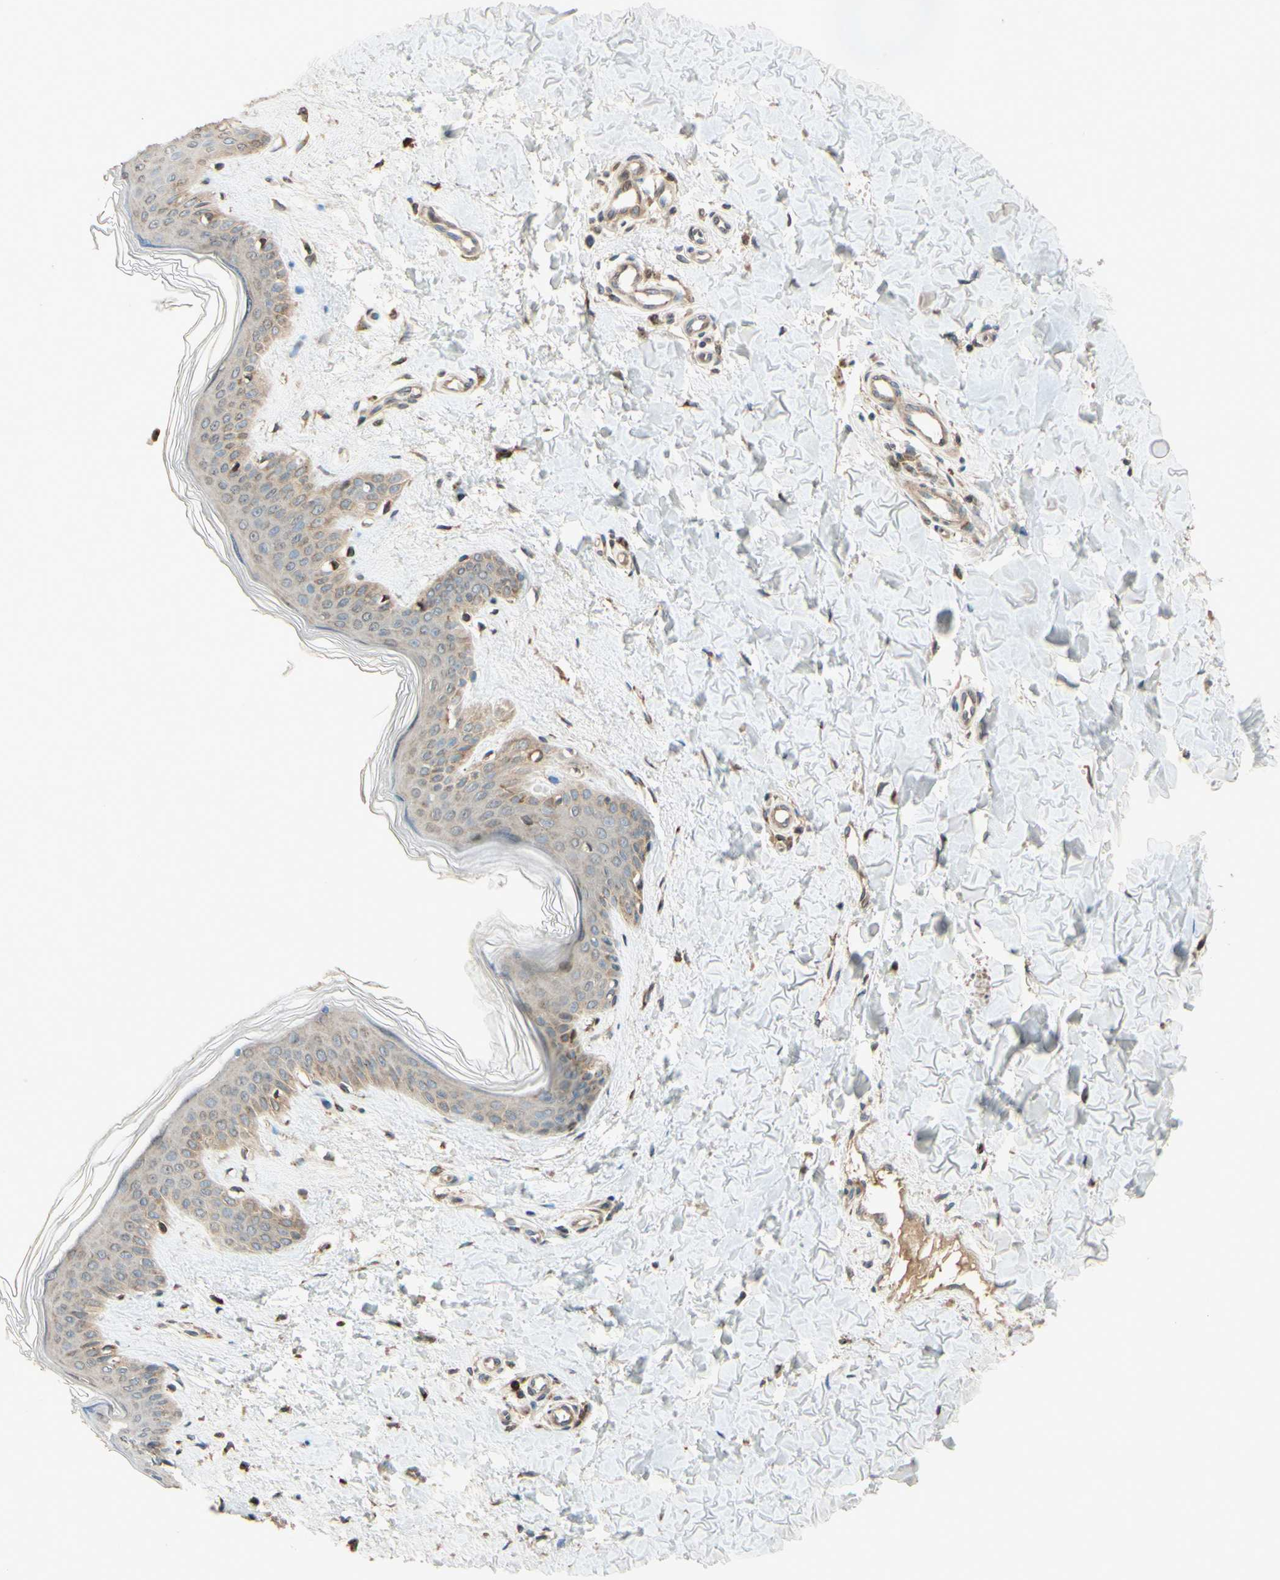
{"staining": {"intensity": "moderate", "quantity": ">75%", "location": "cytoplasmic/membranous"}, "tissue": "skin", "cell_type": "Fibroblasts", "image_type": "normal", "snomed": [{"axis": "morphology", "description": "Normal tissue, NOS"}, {"axis": "topography", "description": "Skin"}], "caption": "The photomicrograph shows staining of unremarkable skin, revealing moderate cytoplasmic/membranous protein expression (brown color) within fibroblasts.", "gene": "PTPRU", "patient": {"sex": "female", "age": 41}}